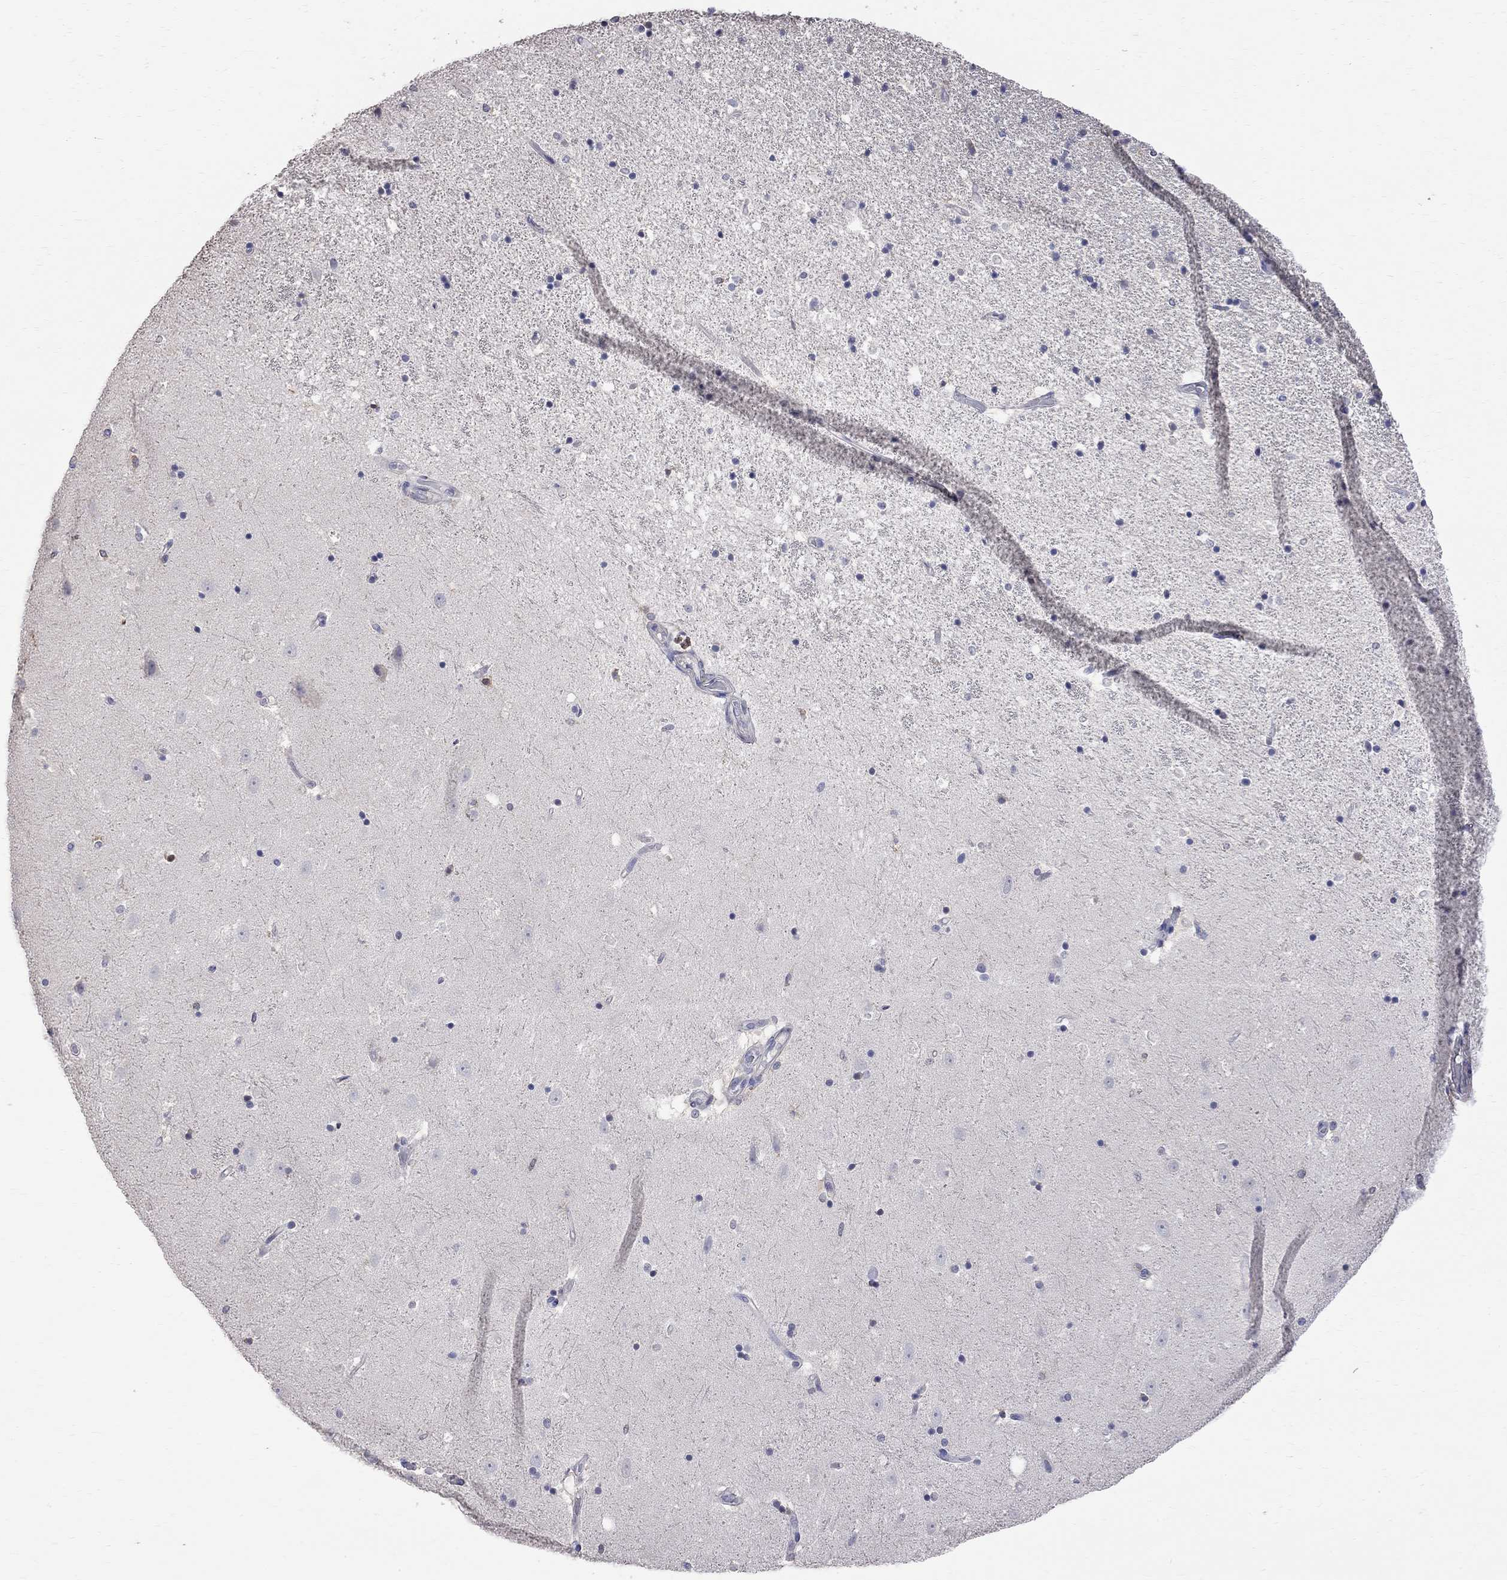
{"staining": {"intensity": "negative", "quantity": "none", "location": "none"}, "tissue": "hippocampus", "cell_type": "Glial cells", "image_type": "normal", "snomed": [{"axis": "morphology", "description": "Normal tissue, NOS"}, {"axis": "topography", "description": "Hippocampus"}], "caption": "High magnification brightfield microscopy of benign hippocampus stained with DAB (brown) and counterstained with hematoxylin (blue): glial cells show no significant positivity.", "gene": "CKAP2", "patient": {"sex": "male", "age": 49}}